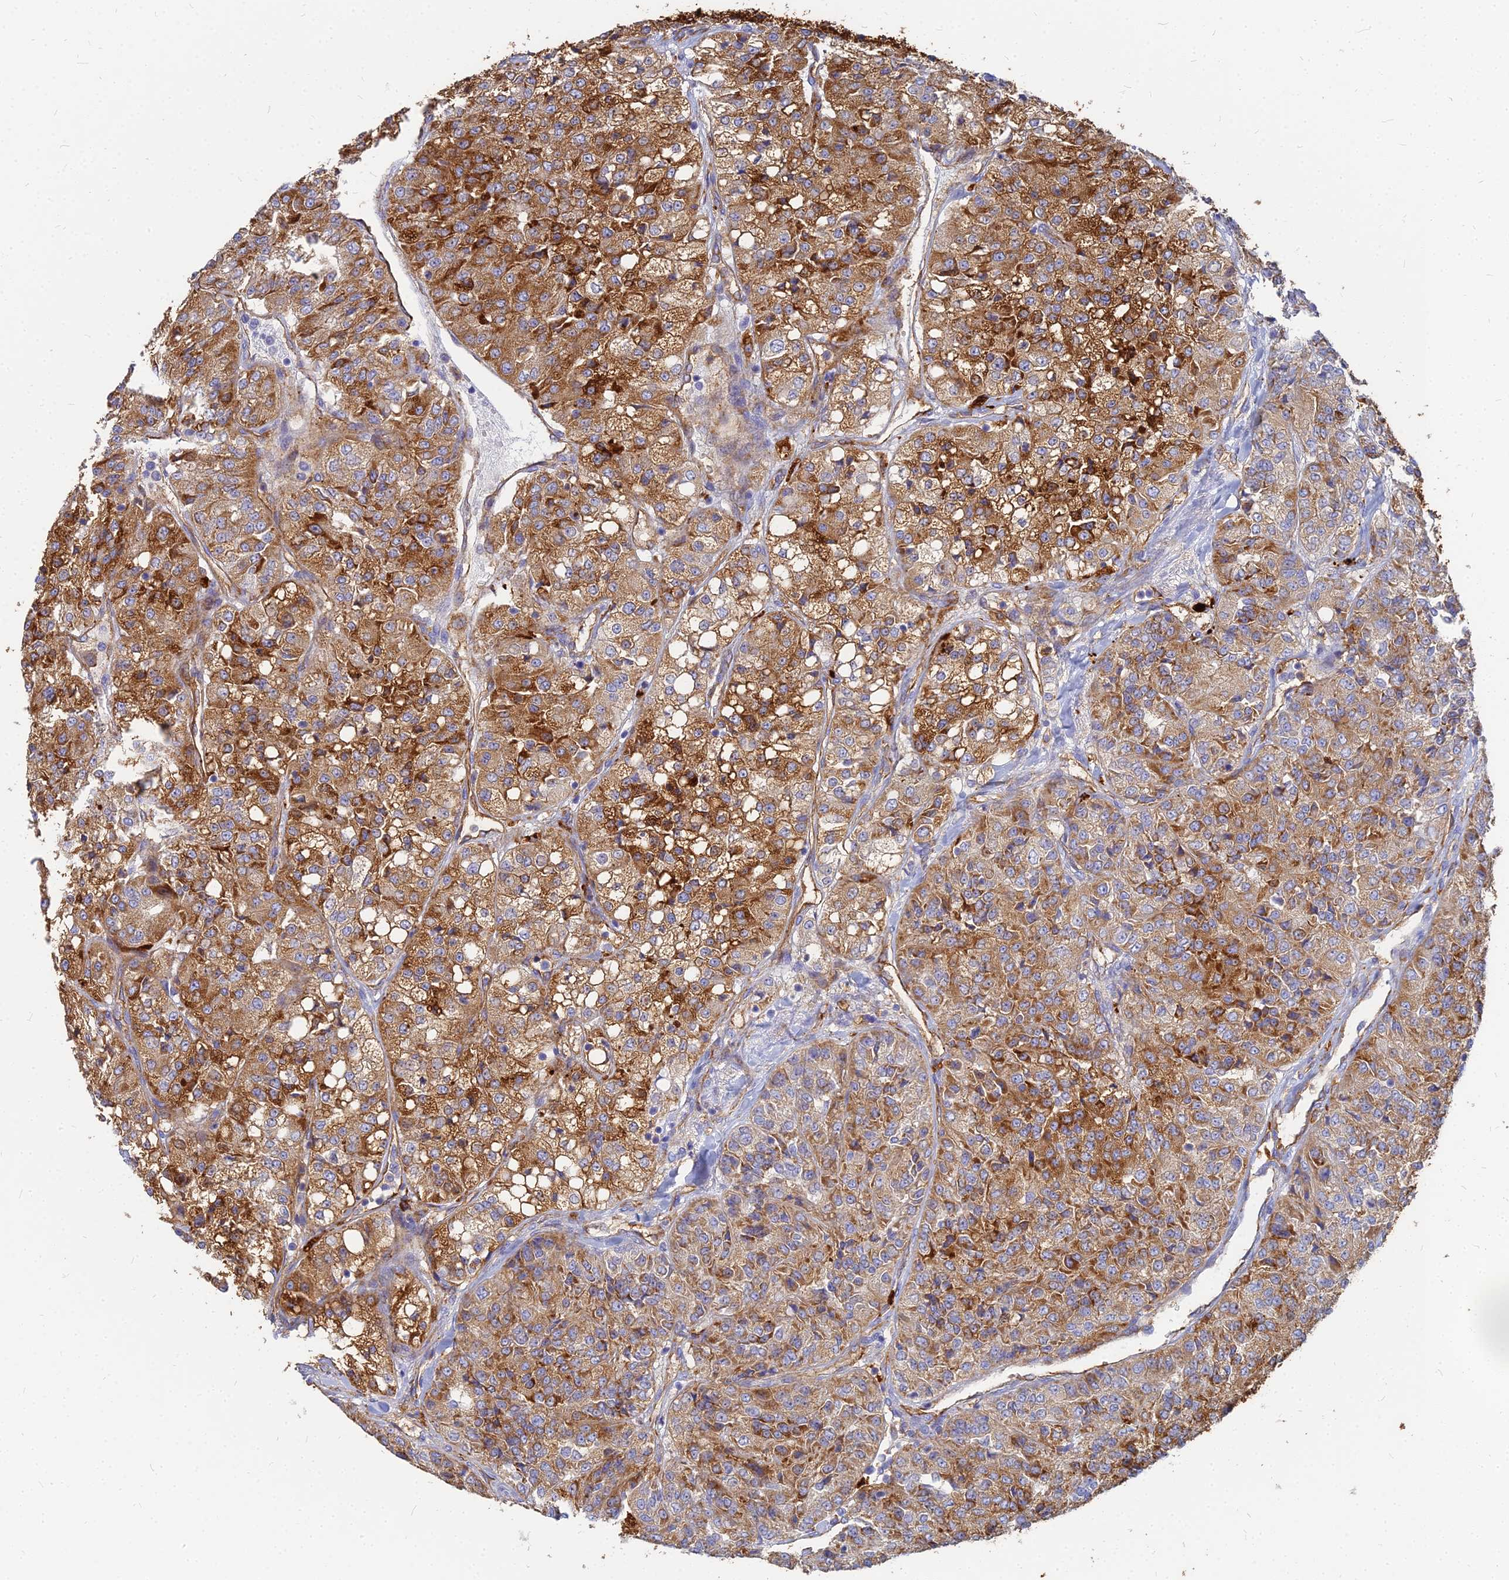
{"staining": {"intensity": "strong", "quantity": ">75%", "location": "cytoplasmic/membranous"}, "tissue": "renal cancer", "cell_type": "Tumor cells", "image_type": "cancer", "snomed": [{"axis": "morphology", "description": "Adenocarcinoma, NOS"}, {"axis": "topography", "description": "Kidney"}], "caption": "Renal cancer stained for a protein (brown) reveals strong cytoplasmic/membranous positive expression in approximately >75% of tumor cells.", "gene": "VAT1", "patient": {"sex": "female", "age": 63}}